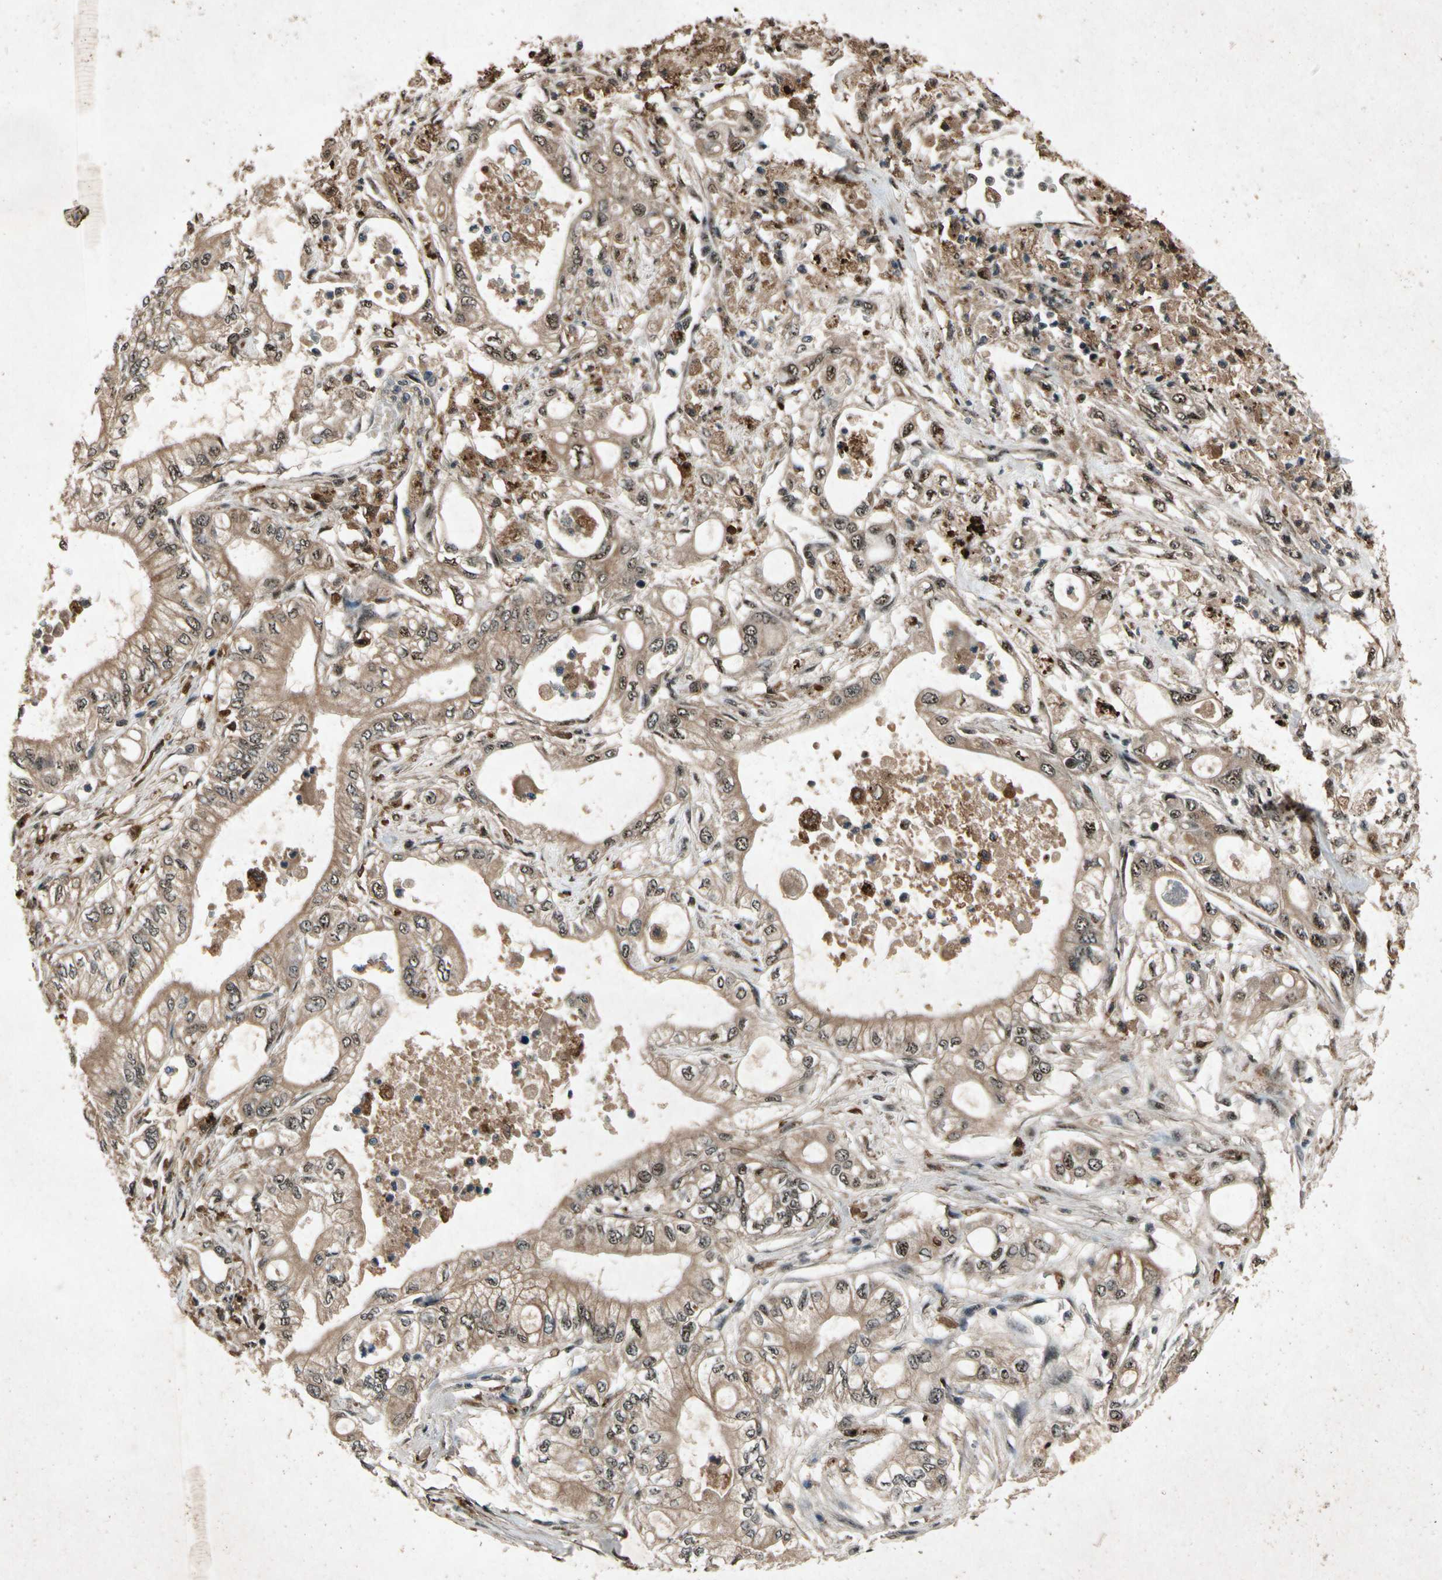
{"staining": {"intensity": "moderate", "quantity": ">75%", "location": "cytoplasmic/membranous,nuclear"}, "tissue": "pancreatic cancer", "cell_type": "Tumor cells", "image_type": "cancer", "snomed": [{"axis": "morphology", "description": "Adenocarcinoma, NOS"}, {"axis": "topography", "description": "Pancreas"}], "caption": "Immunohistochemical staining of human adenocarcinoma (pancreatic) reveals moderate cytoplasmic/membranous and nuclear protein expression in about >75% of tumor cells. Immunohistochemistry stains the protein of interest in brown and the nuclei are stained blue.", "gene": "PML", "patient": {"sex": "male", "age": 79}}